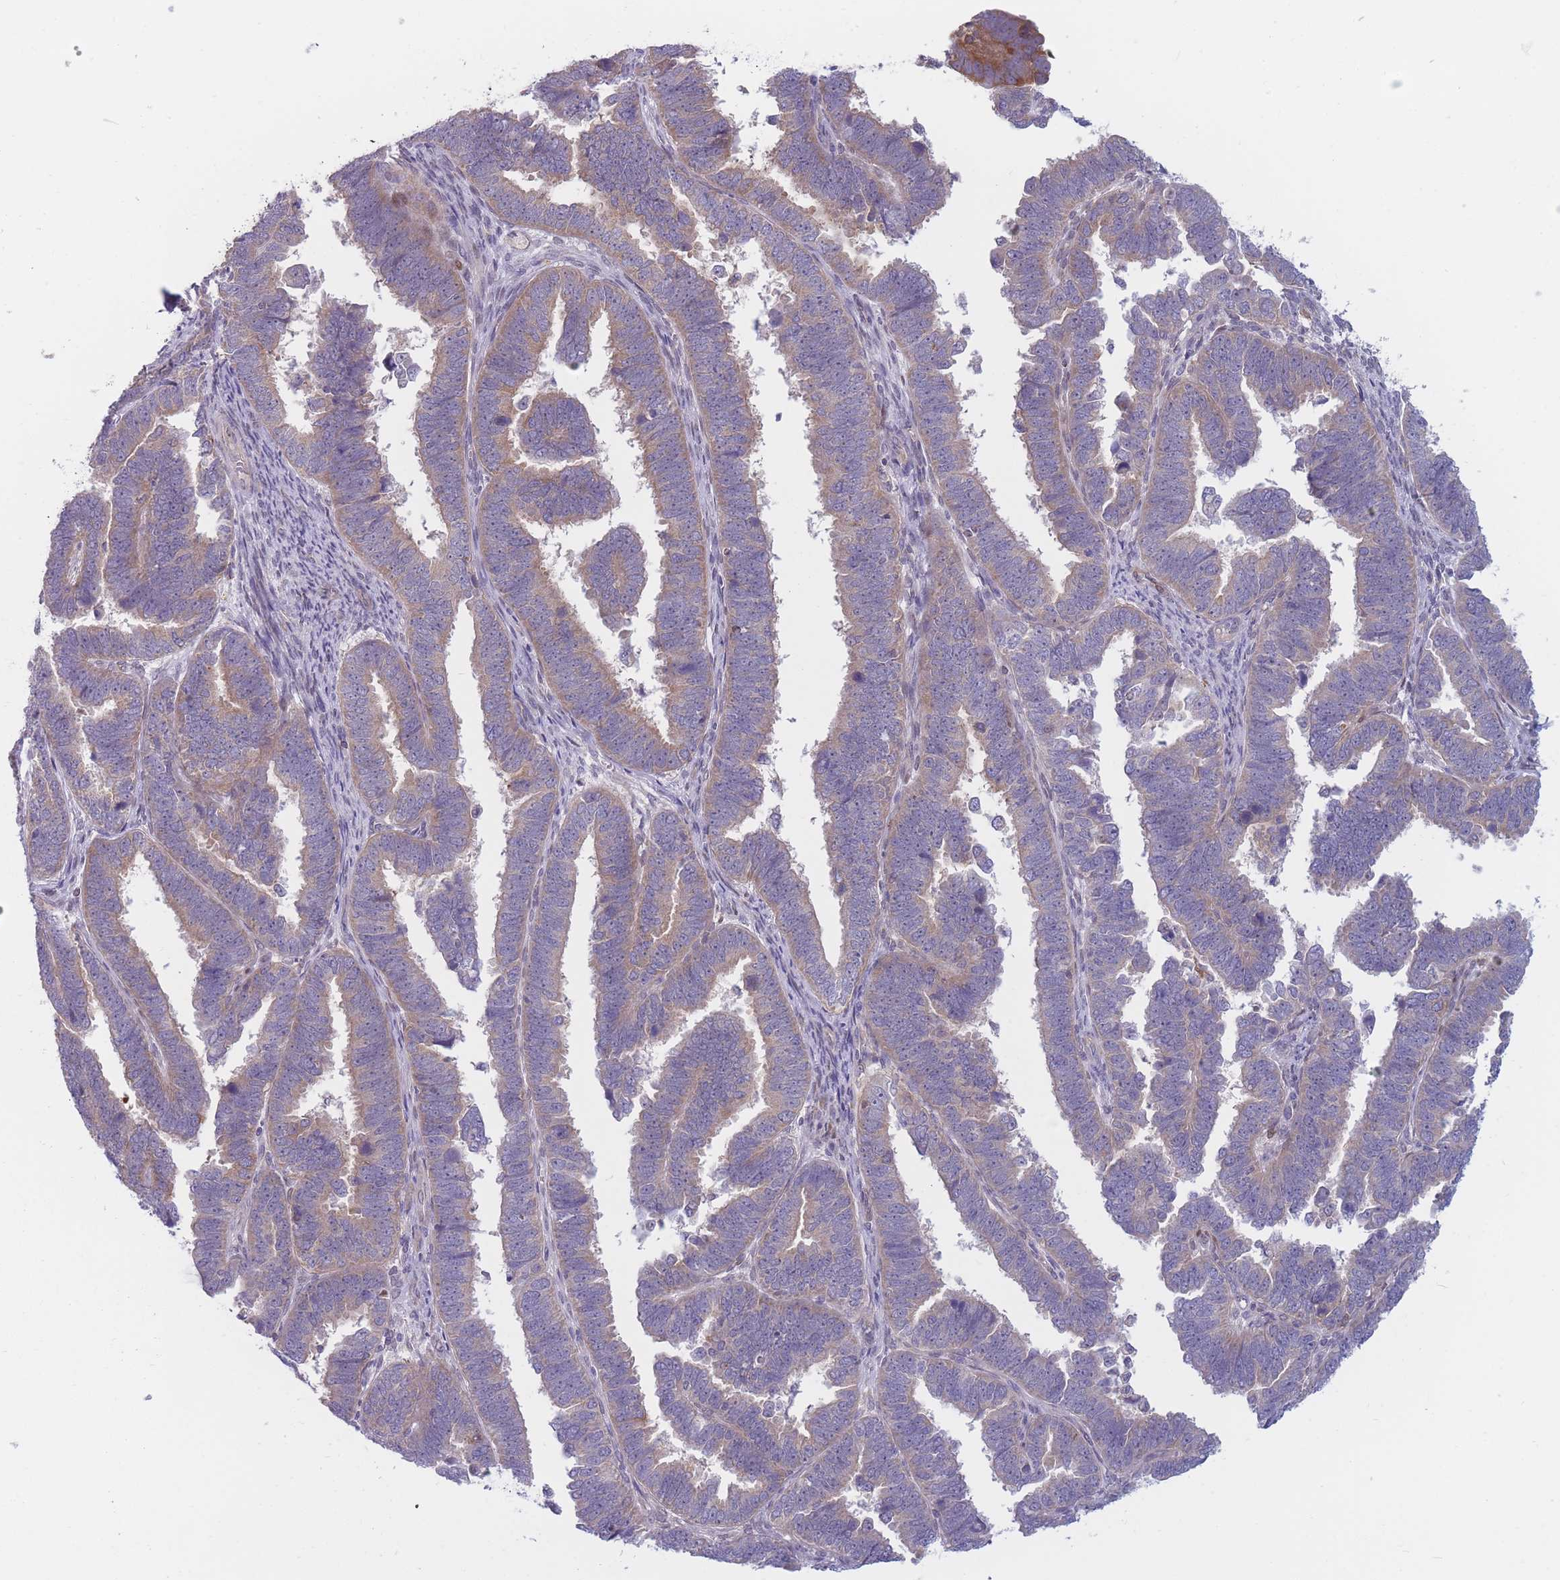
{"staining": {"intensity": "weak", "quantity": ">75%", "location": "cytoplasmic/membranous"}, "tissue": "endometrial cancer", "cell_type": "Tumor cells", "image_type": "cancer", "snomed": [{"axis": "morphology", "description": "Adenocarcinoma, NOS"}, {"axis": "topography", "description": "Endometrium"}], "caption": "Tumor cells show weak cytoplasmic/membranous positivity in about >75% of cells in adenocarcinoma (endometrial).", "gene": "PDE4A", "patient": {"sex": "female", "age": 75}}